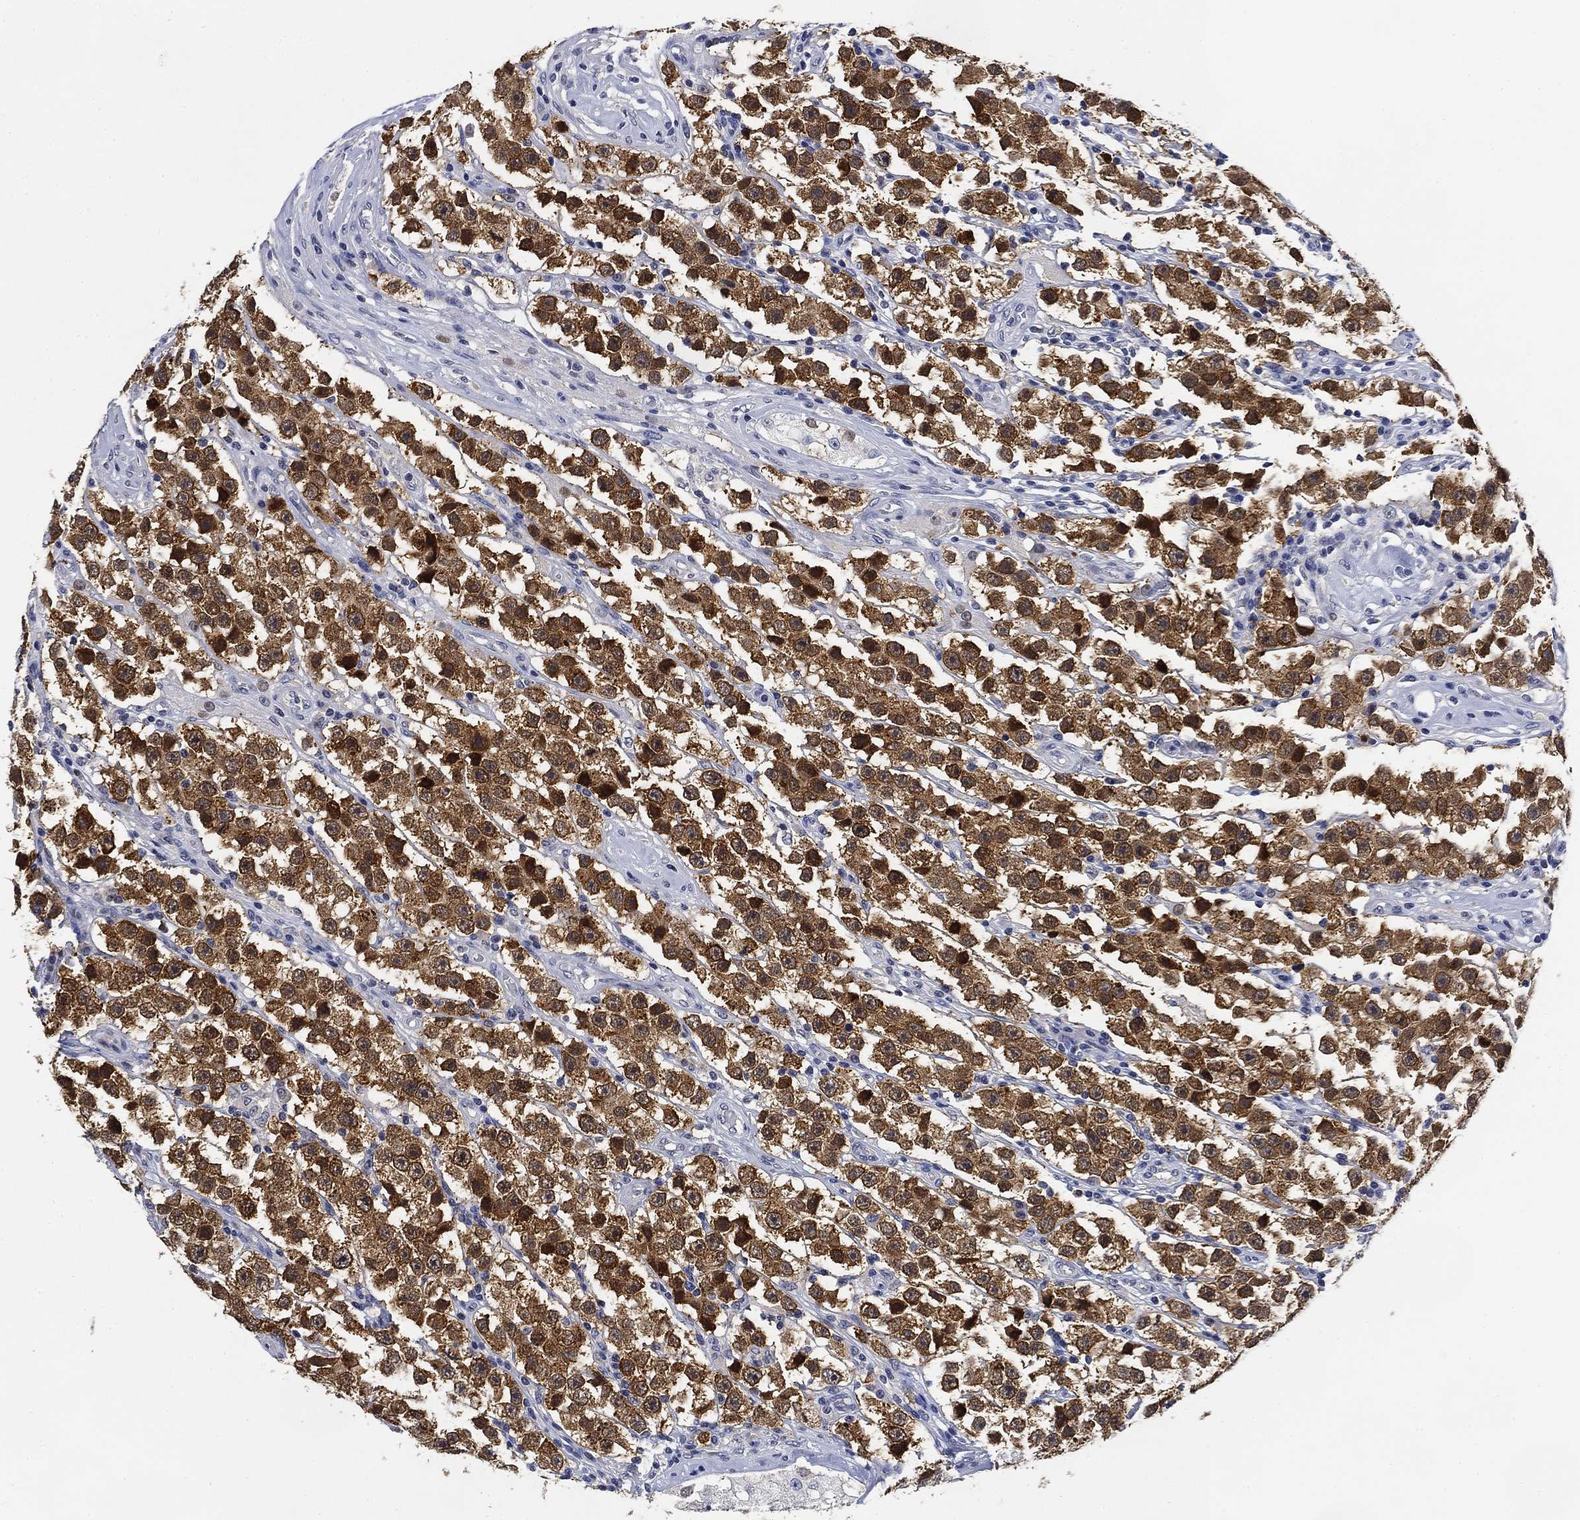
{"staining": {"intensity": "moderate", "quantity": ">75%", "location": "cytoplasmic/membranous"}, "tissue": "testis cancer", "cell_type": "Tumor cells", "image_type": "cancer", "snomed": [{"axis": "morphology", "description": "Seminoma, NOS"}, {"axis": "topography", "description": "Testis"}], "caption": "Protein expression by immunohistochemistry displays moderate cytoplasmic/membranous expression in about >75% of tumor cells in seminoma (testis).", "gene": "DAZL", "patient": {"sex": "male", "age": 45}}